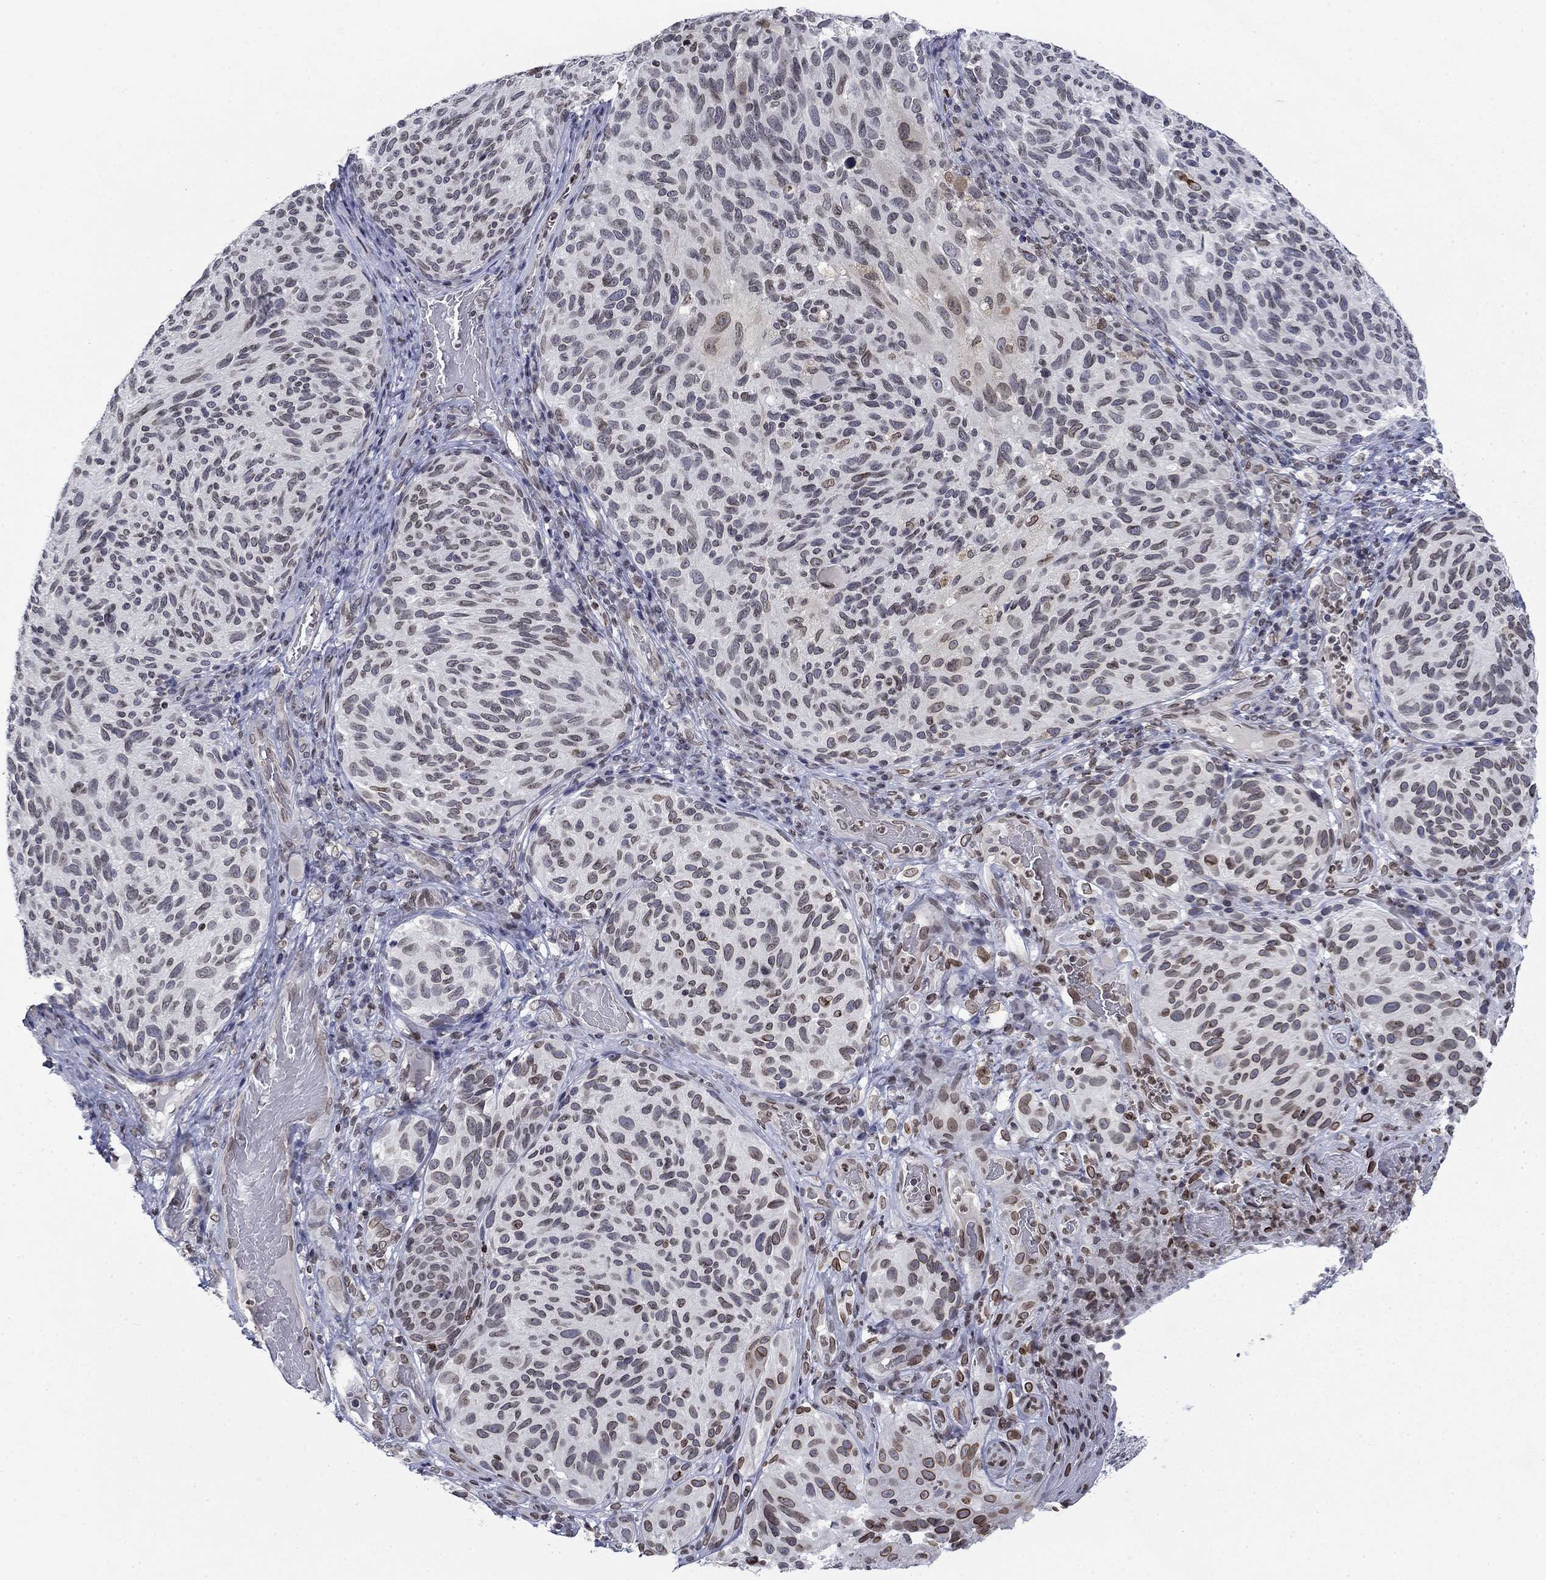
{"staining": {"intensity": "strong", "quantity": "<25%", "location": "cytoplasmic/membranous,nuclear"}, "tissue": "melanoma", "cell_type": "Tumor cells", "image_type": "cancer", "snomed": [{"axis": "morphology", "description": "Malignant melanoma, NOS"}, {"axis": "topography", "description": "Skin"}], "caption": "Strong cytoplasmic/membranous and nuclear protein positivity is appreciated in about <25% of tumor cells in malignant melanoma.", "gene": "TOR1AIP1", "patient": {"sex": "female", "age": 73}}